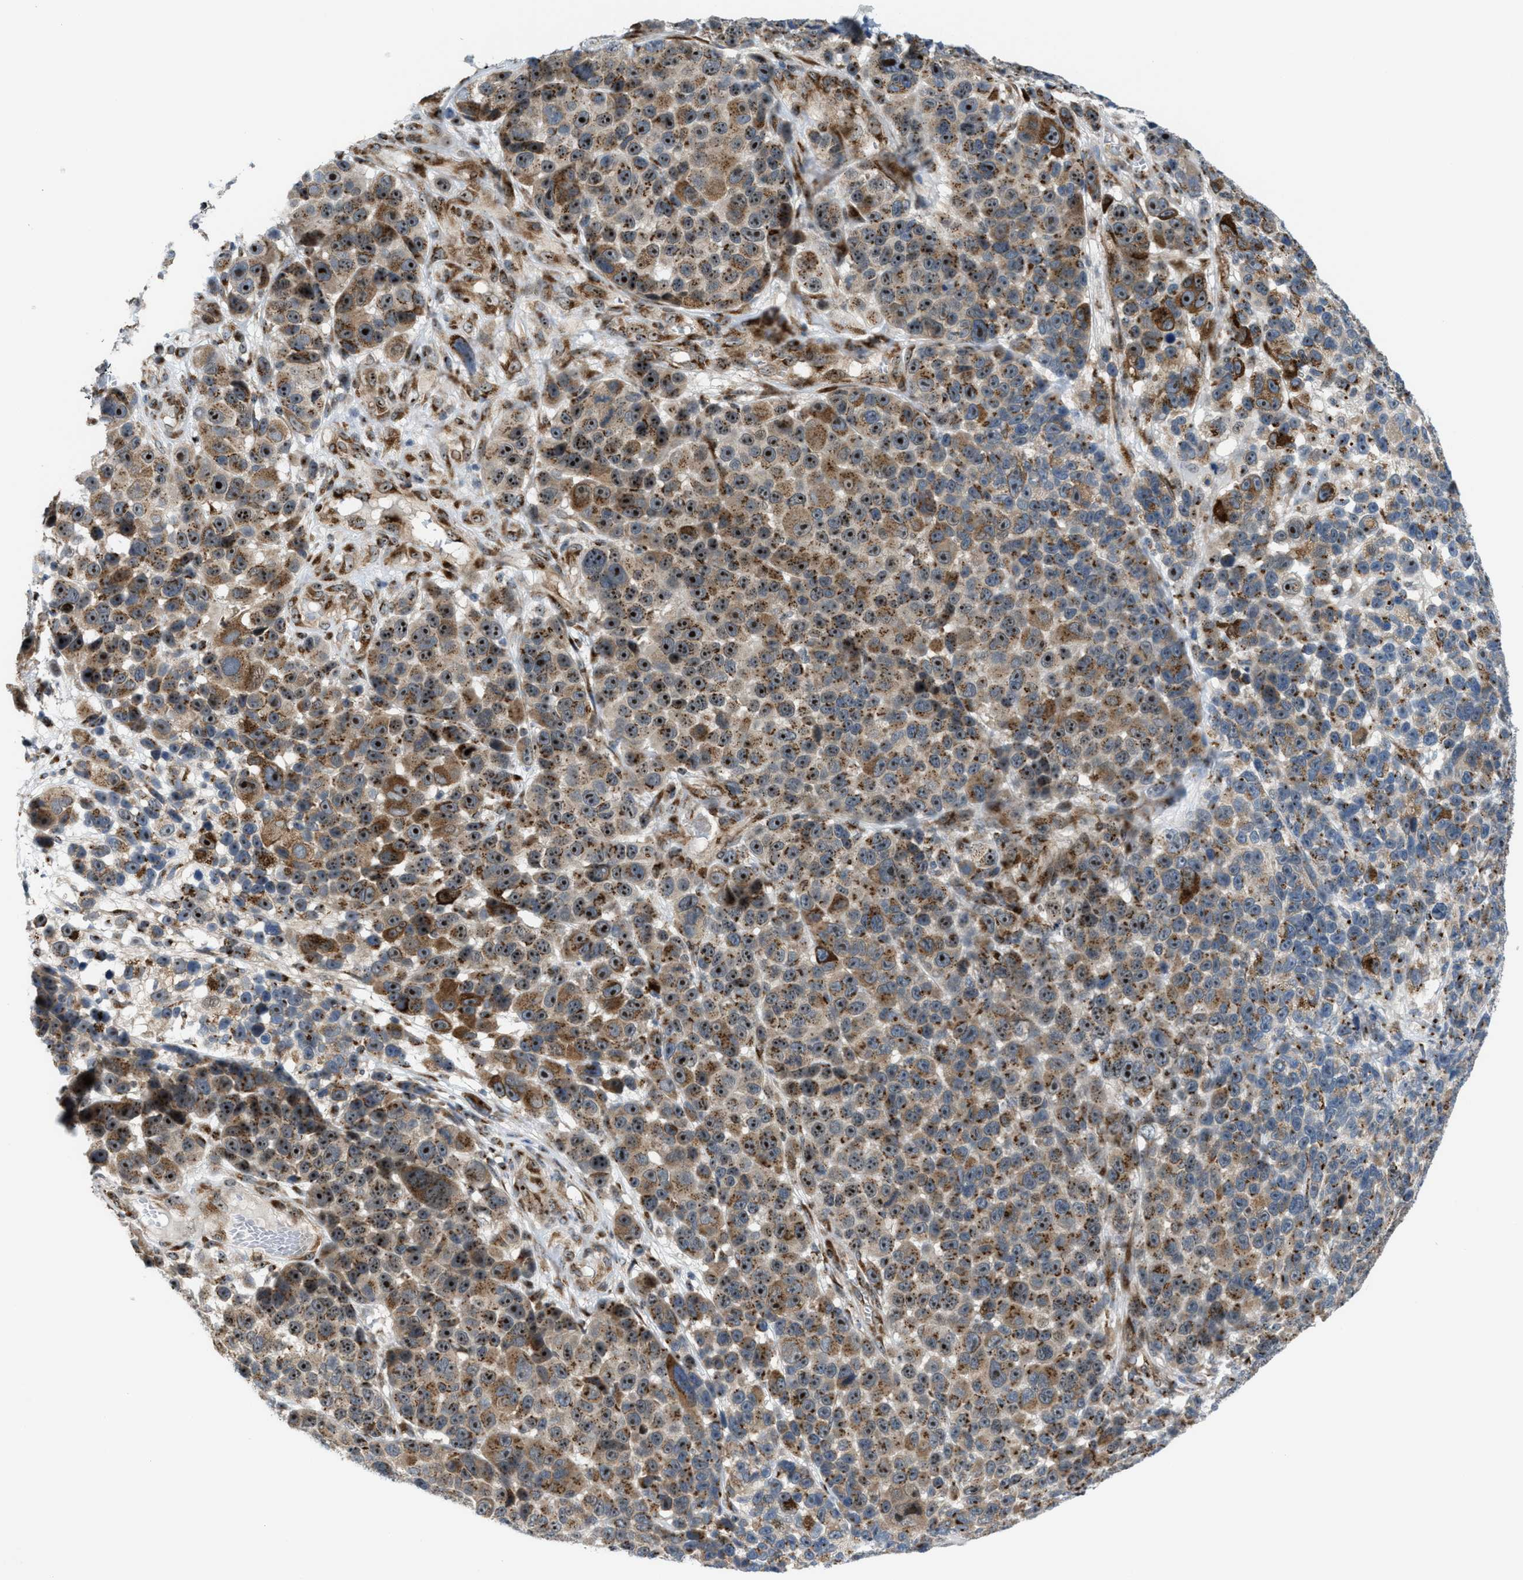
{"staining": {"intensity": "moderate", "quantity": "25%-75%", "location": "cytoplasmic/membranous,nuclear"}, "tissue": "melanoma", "cell_type": "Tumor cells", "image_type": "cancer", "snomed": [{"axis": "morphology", "description": "Malignant melanoma, NOS"}, {"axis": "topography", "description": "Skin"}], "caption": "Malignant melanoma was stained to show a protein in brown. There is medium levels of moderate cytoplasmic/membranous and nuclear expression in about 25%-75% of tumor cells.", "gene": "SLC38A10", "patient": {"sex": "male", "age": 53}}